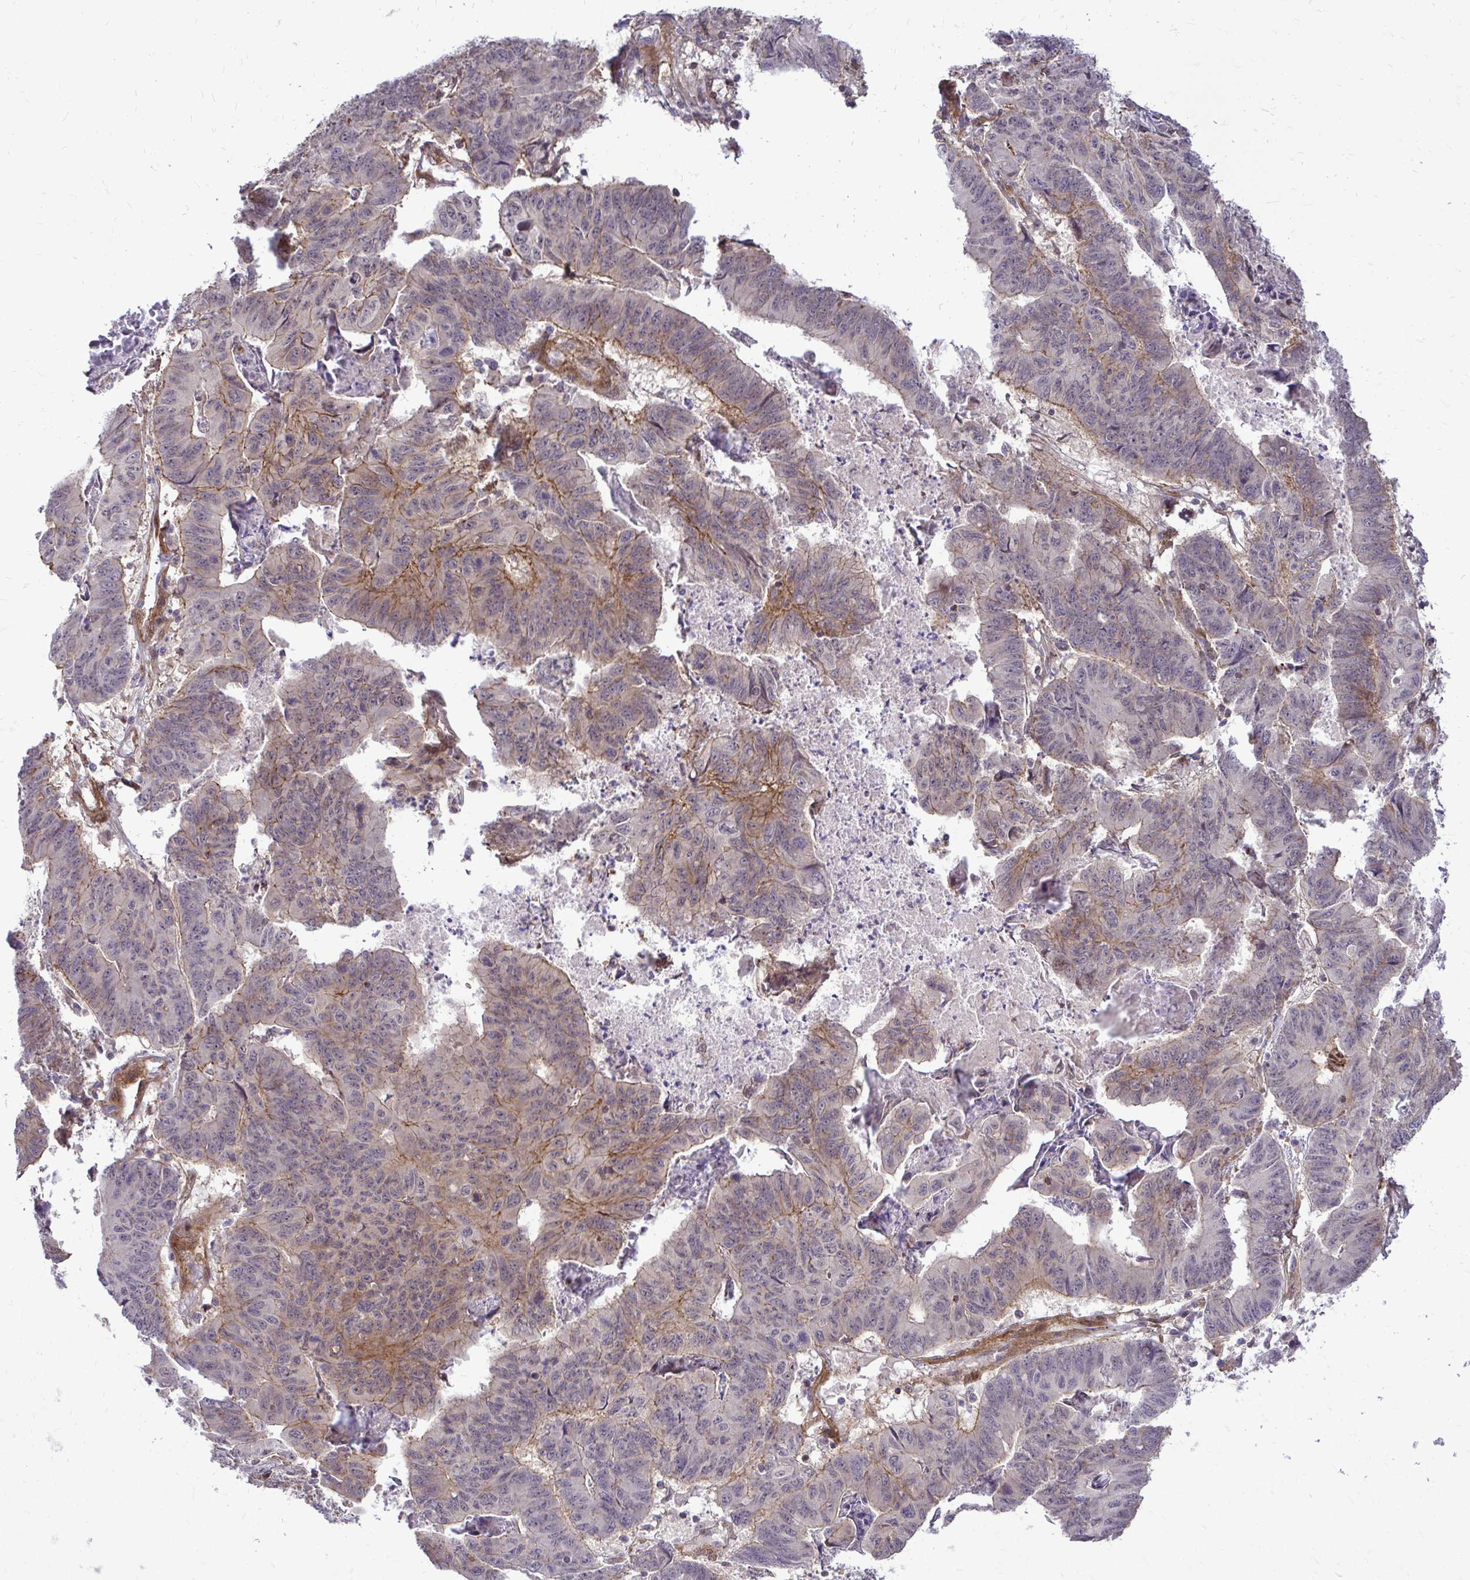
{"staining": {"intensity": "moderate", "quantity": "<25%", "location": "cytoplasmic/membranous"}, "tissue": "stomach cancer", "cell_type": "Tumor cells", "image_type": "cancer", "snomed": [{"axis": "morphology", "description": "Adenocarcinoma, NOS"}, {"axis": "topography", "description": "Stomach, lower"}], "caption": "DAB immunohistochemical staining of stomach cancer (adenocarcinoma) shows moderate cytoplasmic/membranous protein positivity in about <25% of tumor cells.", "gene": "TRIP6", "patient": {"sex": "male", "age": 77}}